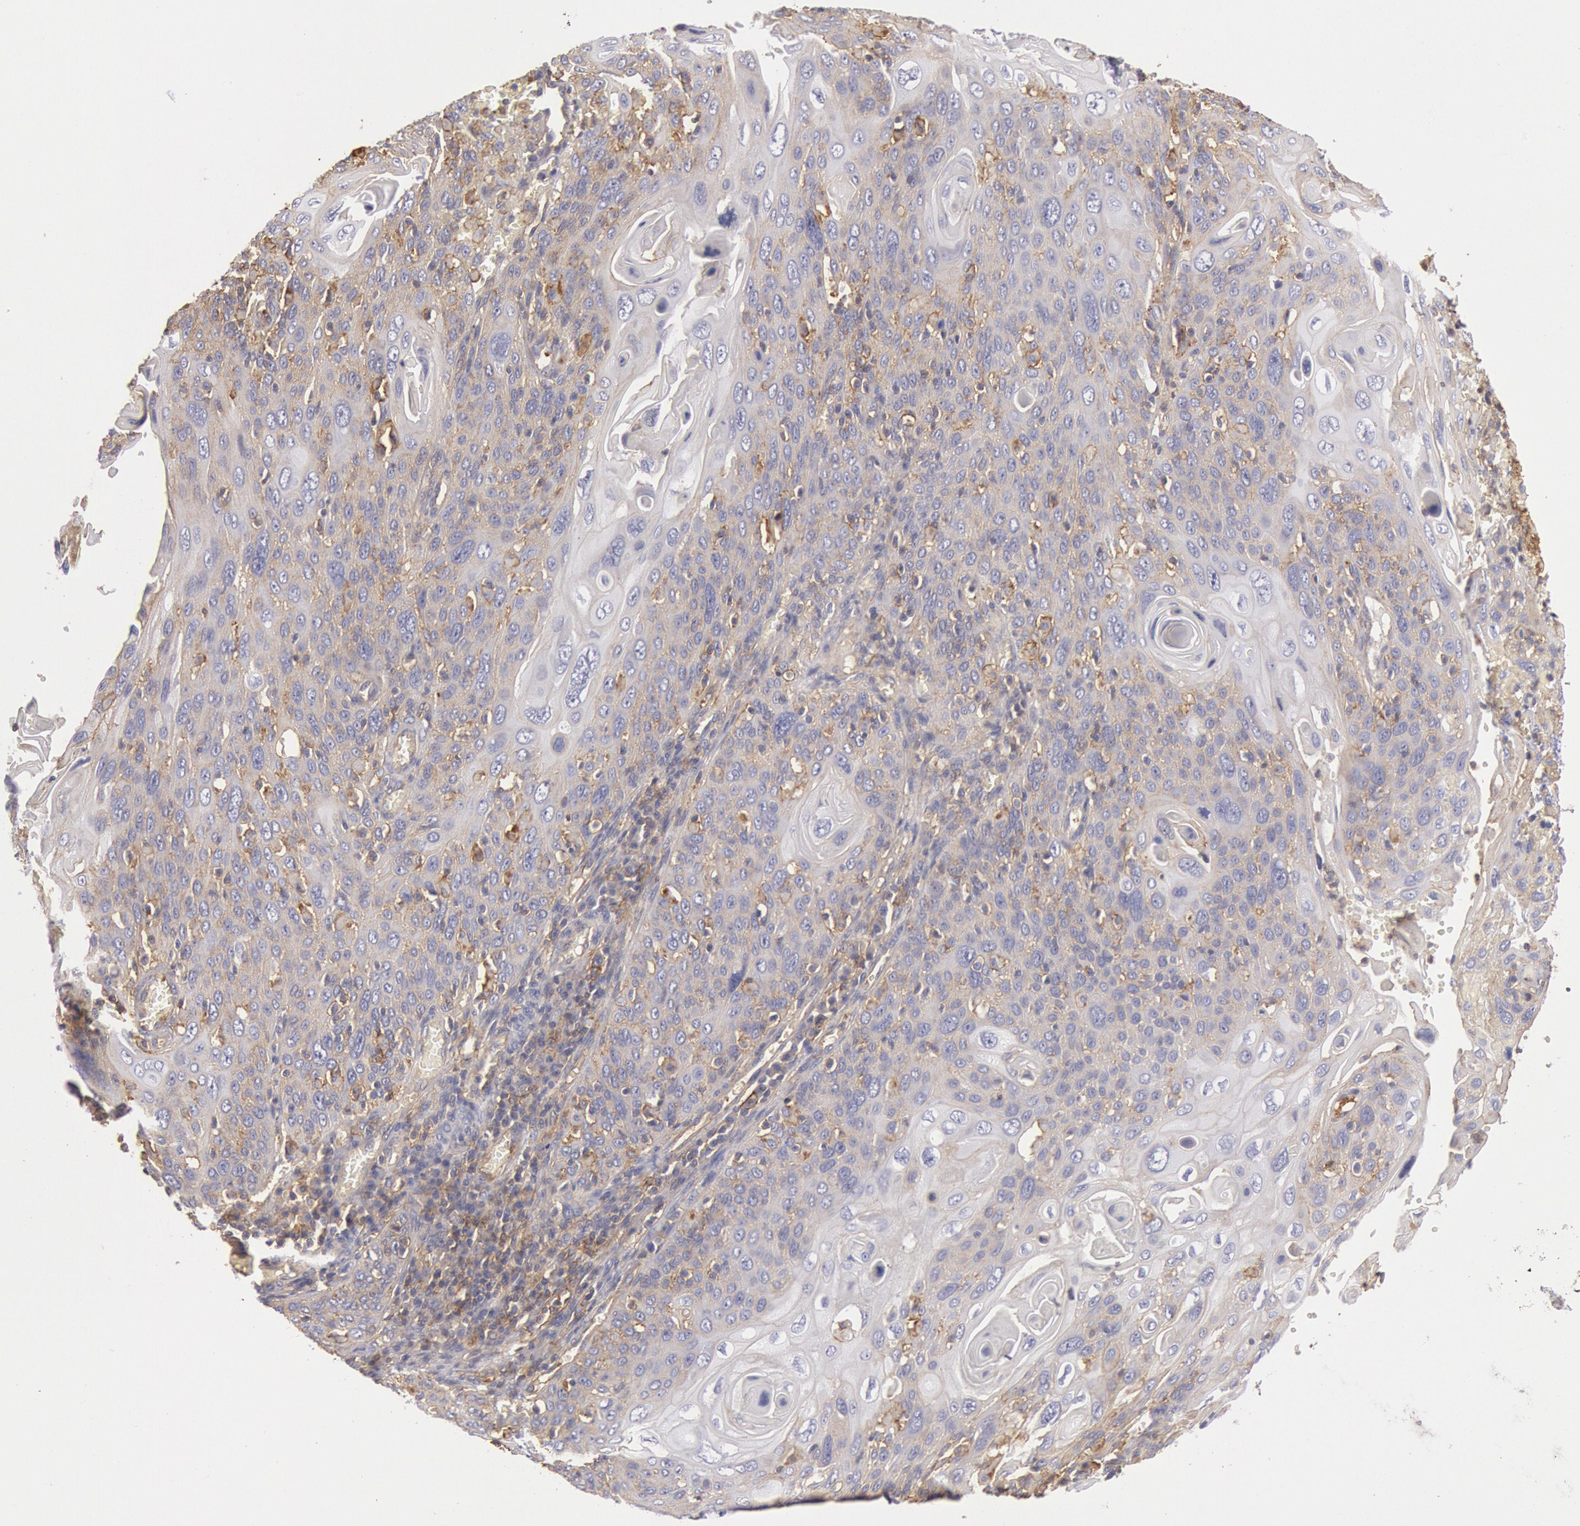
{"staining": {"intensity": "weak", "quantity": "25%-75%", "location": "cytoplasmic/membranous"}, "tissue": "cervical cancer", "cell_type": "Tumor cells", "image_type": "cancer", "snomed": [{"axis": "morphology", "description": "Squamous cell carcinoma, NOS"}, {"axis": "topography", "description": "Cervix"}], "caption": "The photomicrograph exhibits staining of squamous cell carcinoma (cervical), revealing weak cytoplasmic/membranous protein staining (brown color) within tumor cells.", "gene": "SNAP23", "patient": {"sex": "female", "age": 54}}